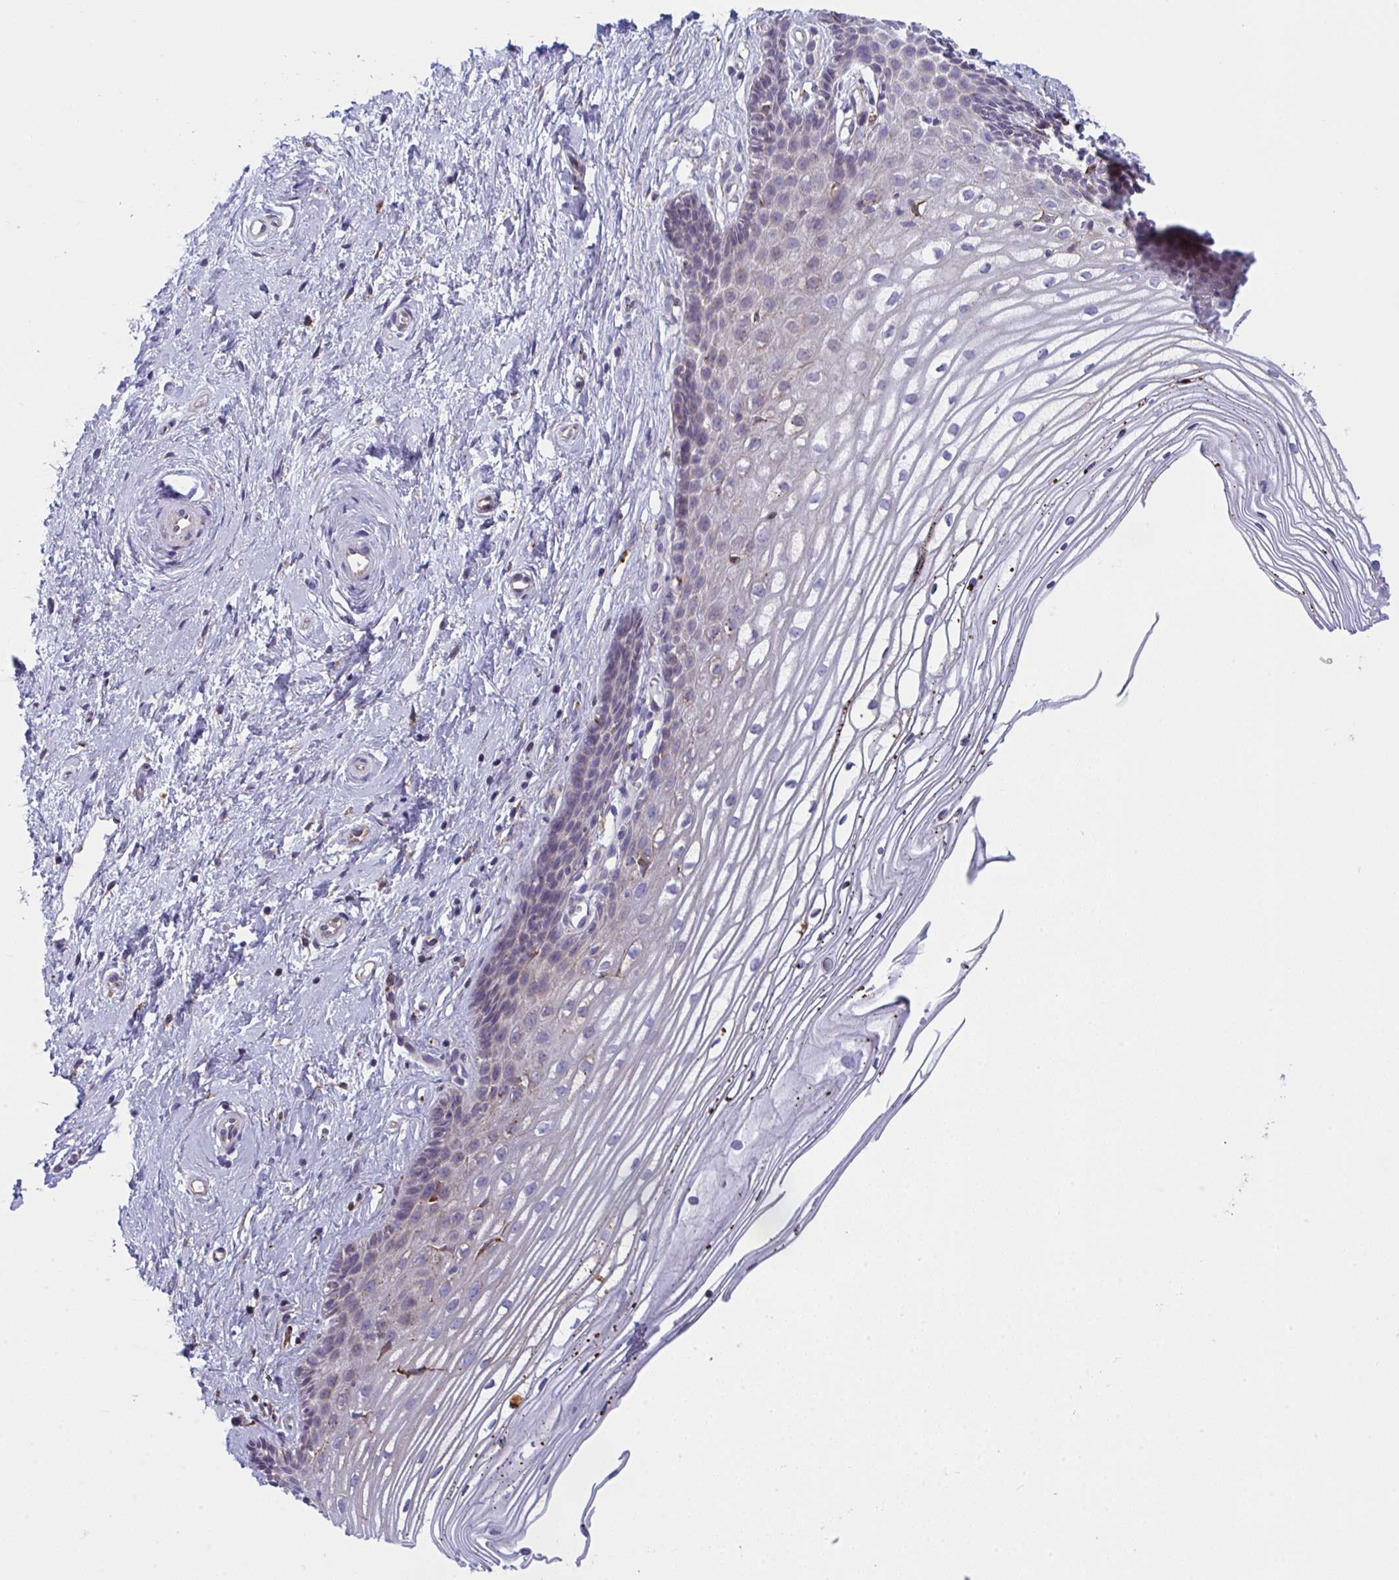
{"staining": {"intensity": "weak", "quantity": ">75%", "location": "cytoplasmic/membranous"}, "tissue": "cervix", "cell_type": "Glandular cells", "image_type": "normal", "snomed": [{"axis": "morphology", "description": "Normal tissue, NOS"}, {"axis": "topography", "description": "Cervix"}], "caption": "Brown immunohistochemical staining in benign human cervix shows weak cytoplasmic/membranous expression in about >75% of glandular cells. (Stains: DAB (3,3'-diaminobenzidine) in brown, nuclei in blue, Microscopy: brightfield microscopy at high magnification).", "gene": "MYMK", "patient": {"sex": "female", "age": 40}}